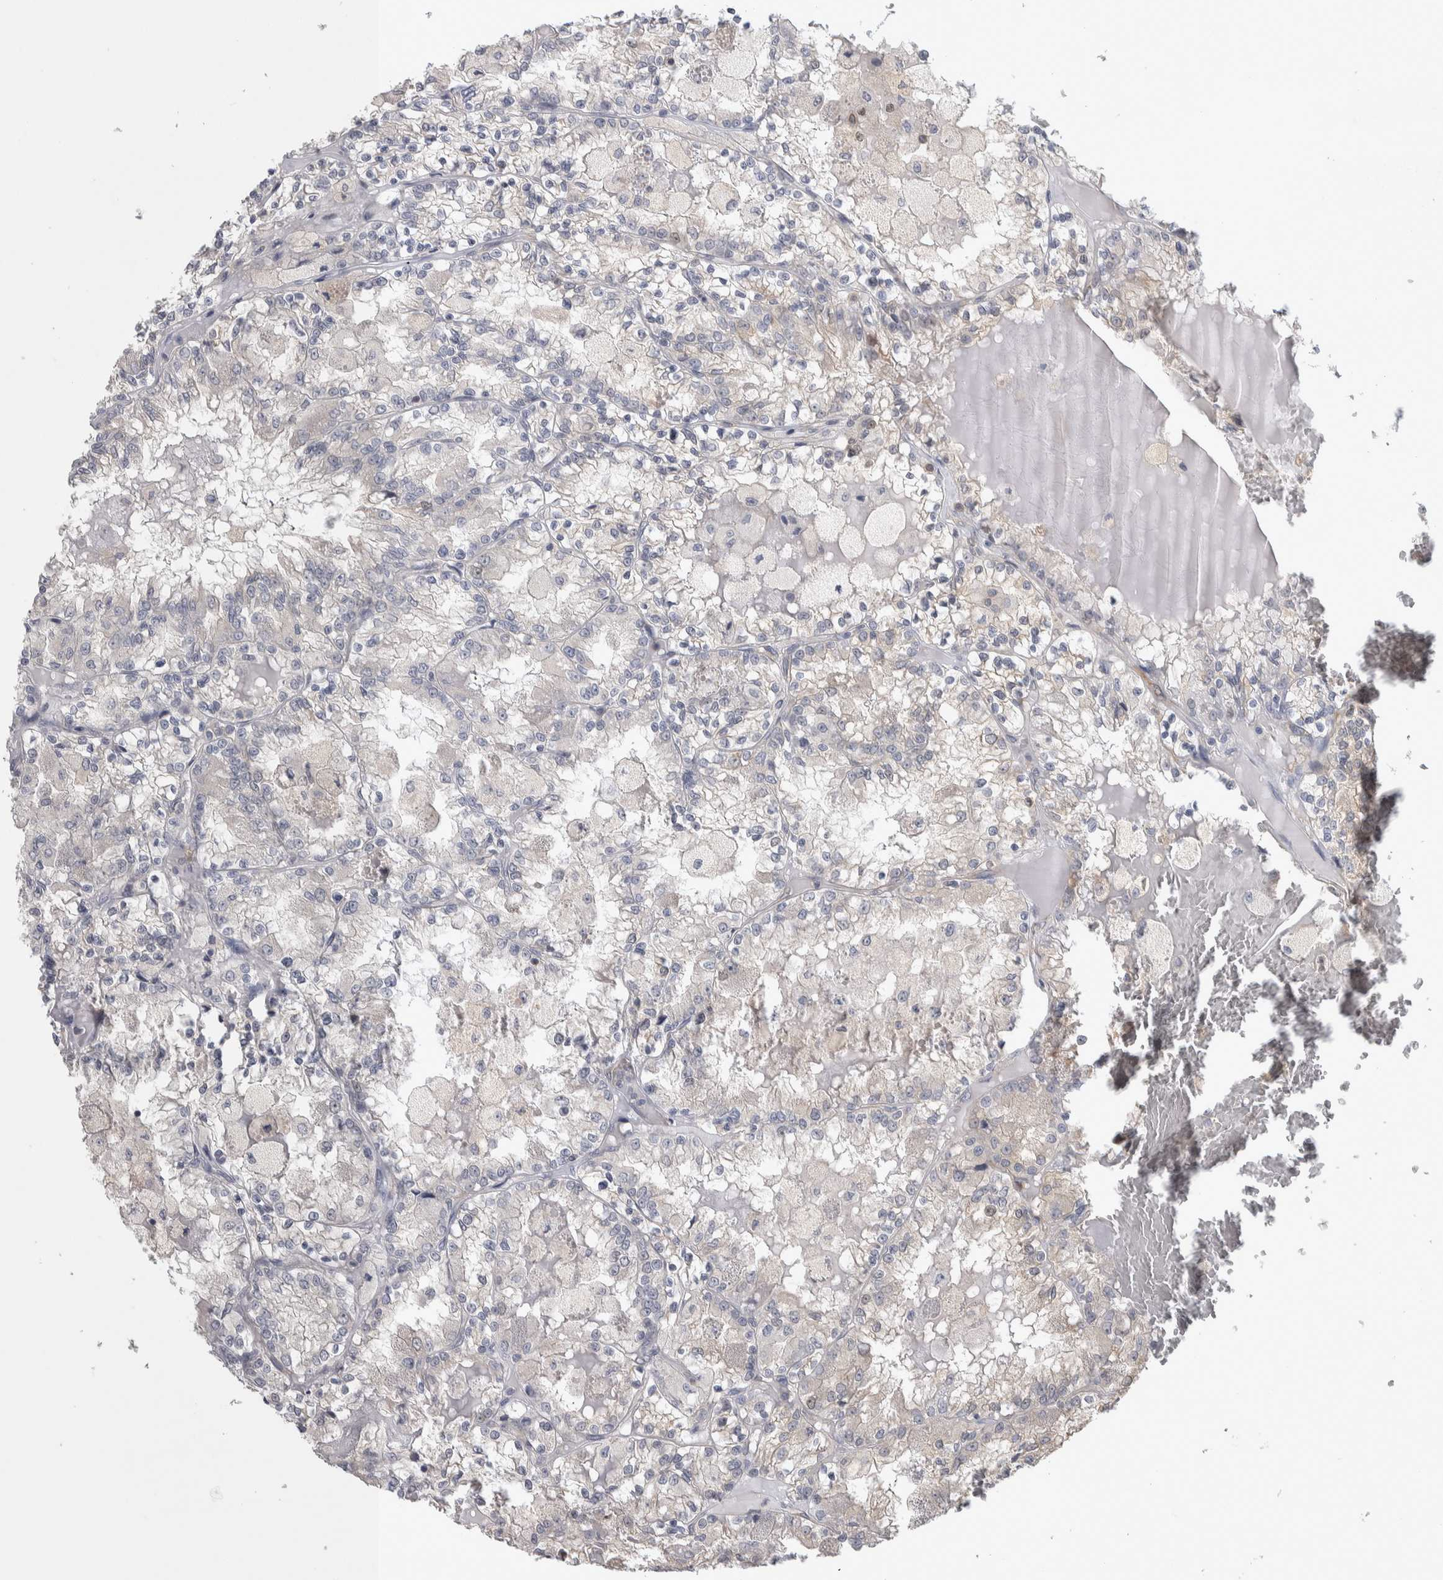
{"staining": {"intensity": "negative", "quantity": "none", "location": "none"}, "tissue": "renal cancer", "cell_type": "Tumor cells", "image_type": "cancer", "snomed": [{"axis": "morphology", "description": "Adenocarcinoma, NOS"}, {"axis": "topography", "description": "Kidney"}], "caption": "Tumor cells are negative for protein expression in human adenocarcinoma (renal).", "gene": "NFKB2", "patient": {"sex": "female", "age": 56}}